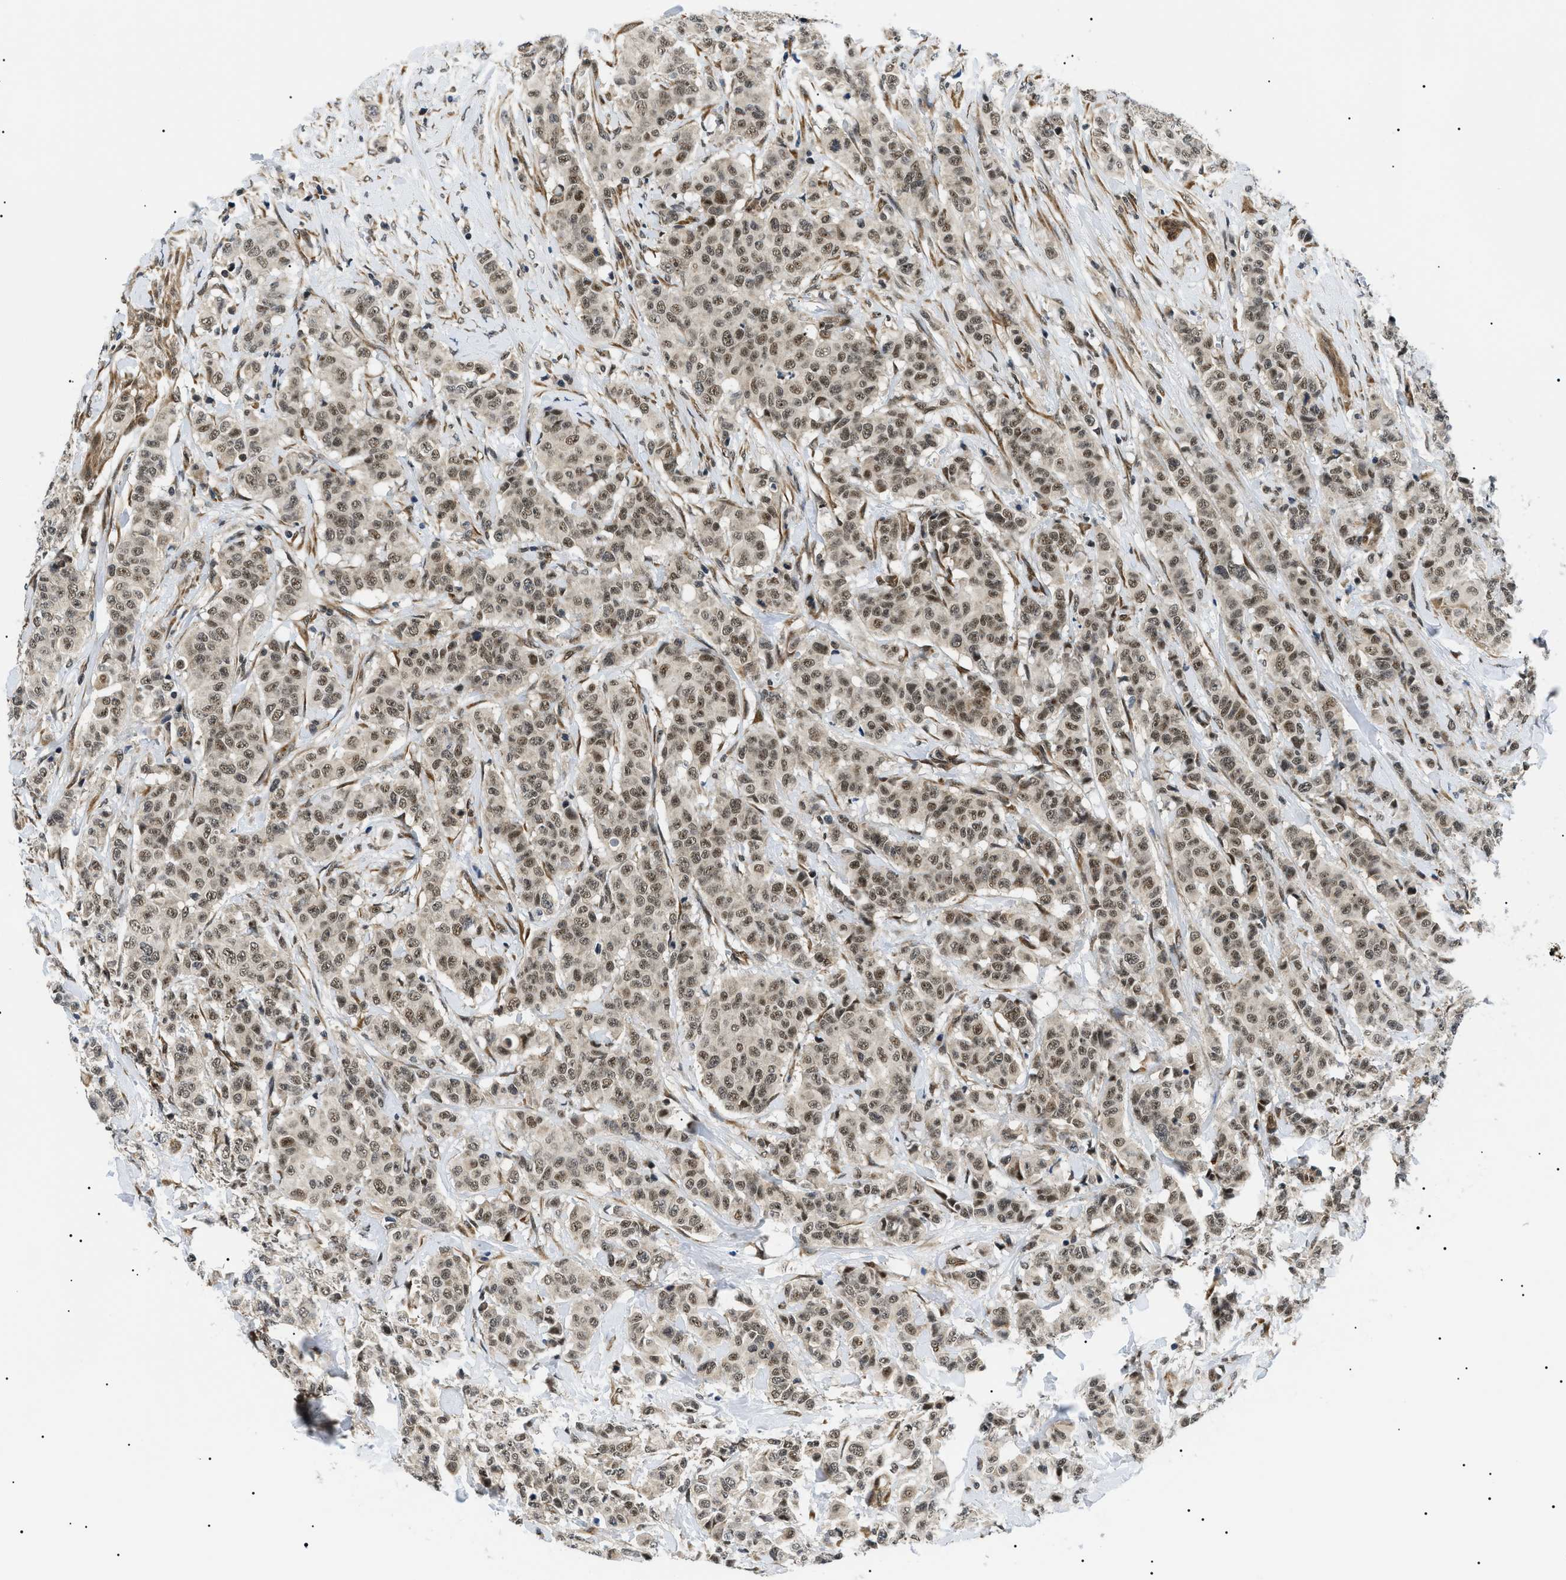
{"staining": {"intensity": "moderate", "quantity": ">75%", "location": "nuclear"}, "tissue": "breast cancer", "cell_type": "Tumor cells", "image_type": "cancer", "snomed": [{"axis": "morphology", "description": "Normal tissue, NOS"}, {"axis": "morphology", "description": "Duct carcinoma"}, {"axis": "topography", "description": "Breast"}], "caption": "Human breast intraductal carcinoma stained with a brown dye shows moderate nuclear positive positivity in about >75% of tumor cells.", "gene": "CWC25", "patient": {"sex": "female", "age": 40}}